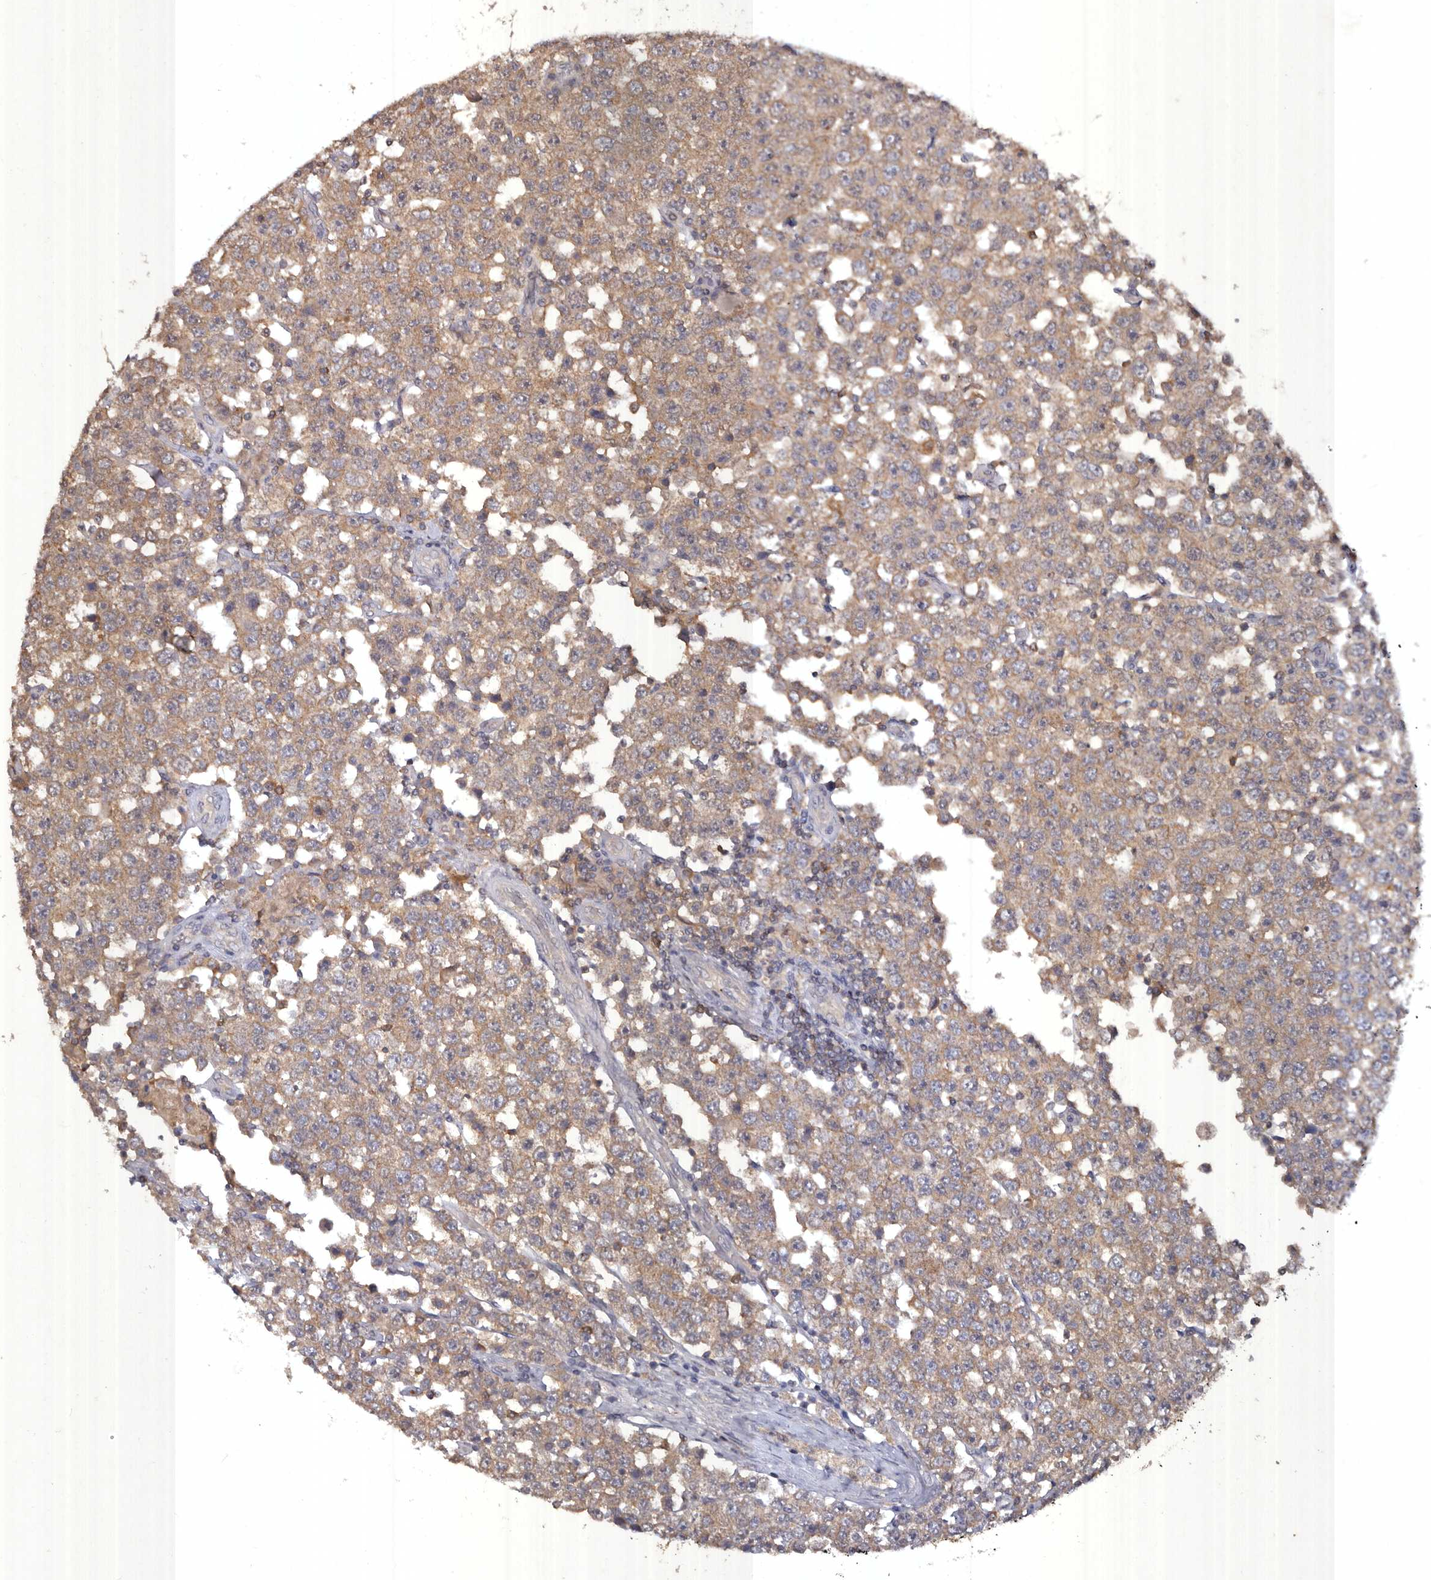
{"staining": {"intensity": "moderate", "quantity": ">75%", "location": "cytoplasmic/membranous"}, "tissue": "testis cancer", "cell_type": "Tumor cells", "image_type": "cancer", "snomed": [{"axis": "morphology", "description": "Seminoma, NOS"}, {"axis": "topography", "description": "Testis"}], "caption": "Human seminoma (testis) stained for a protein (brown) displays moderate cytoplasmic/membranous positive positivity in about >75% of tumor cells.", "gene": "EDEM1", "patient": {"sex": "male", "age": 28}}